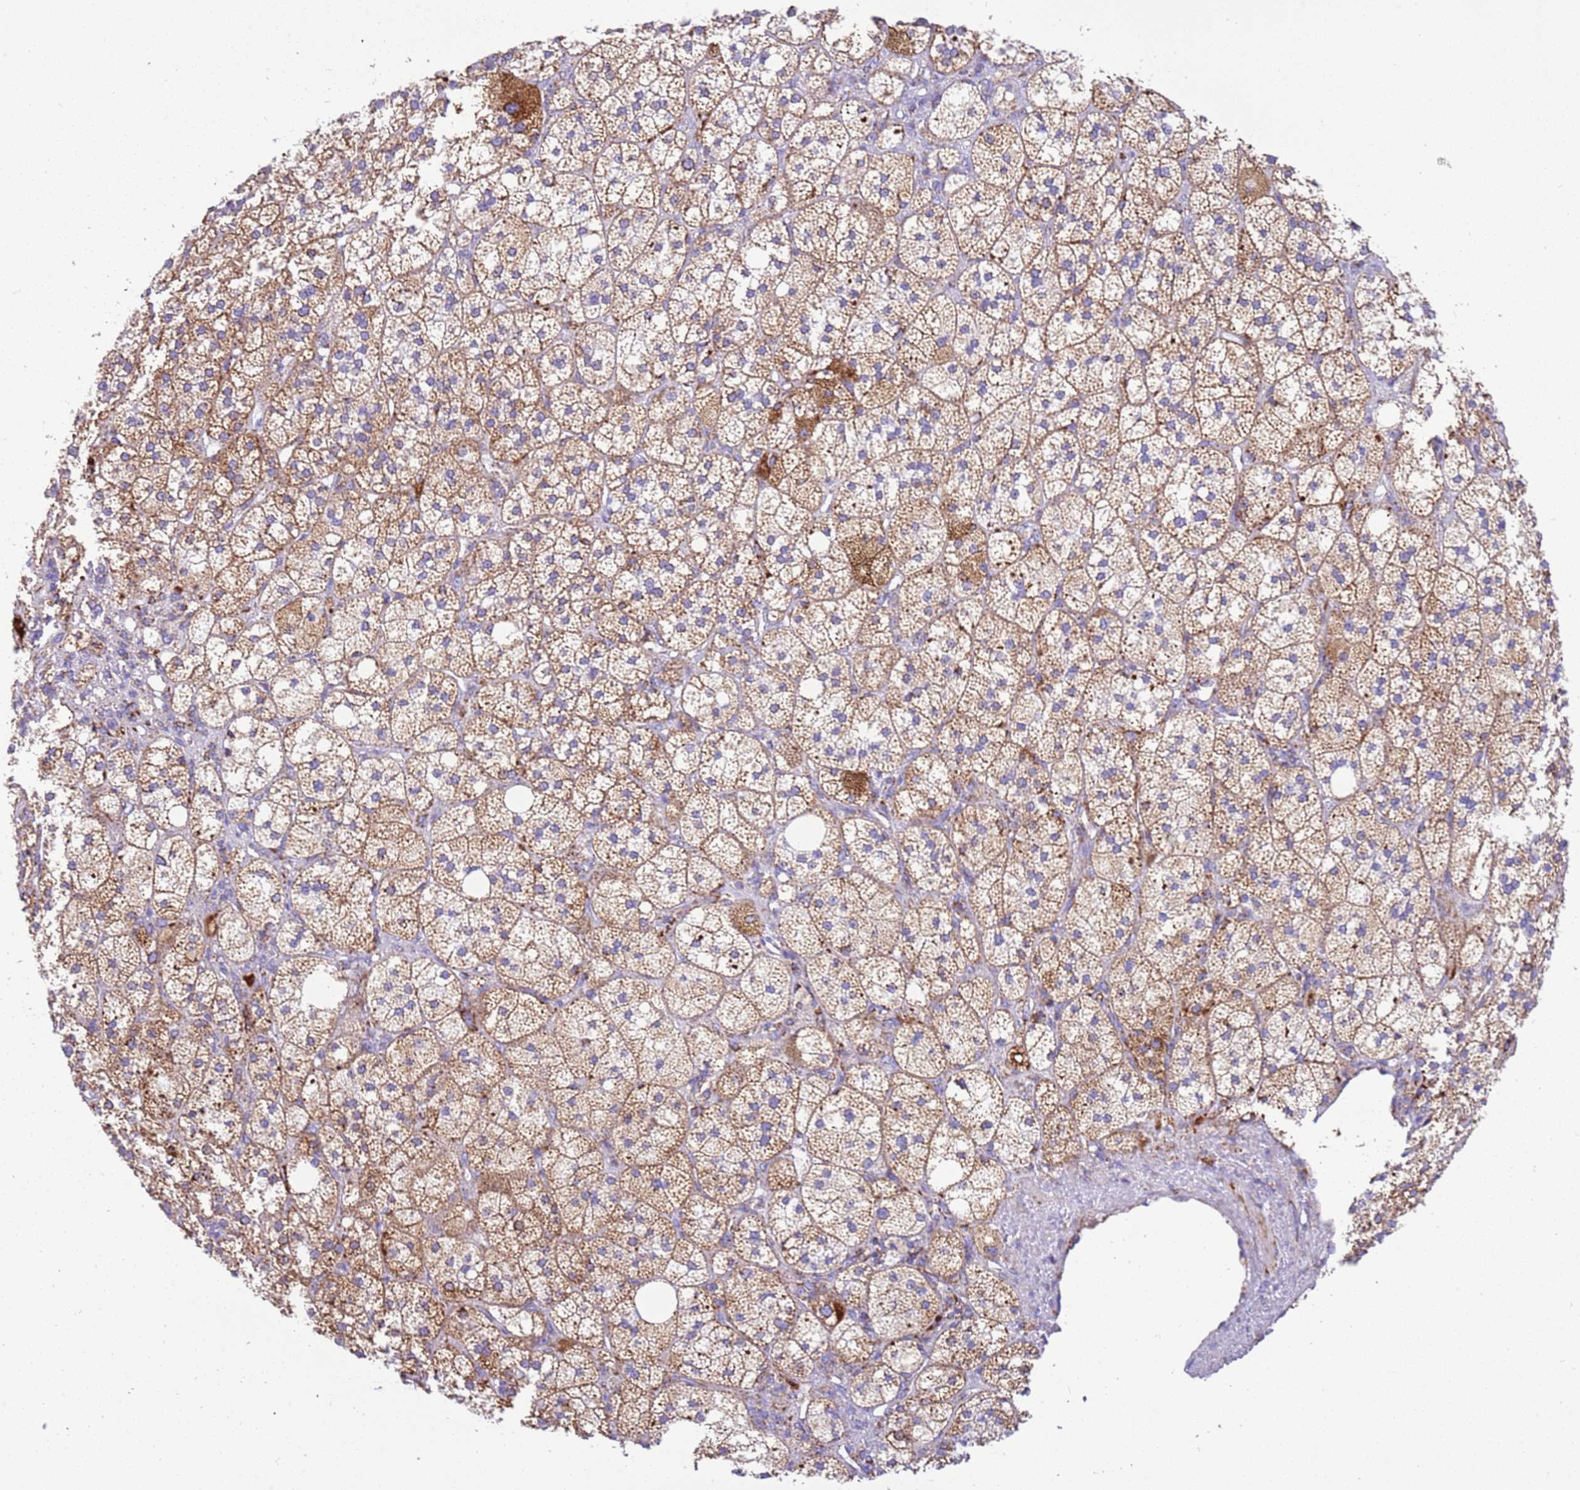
{"staining": {"intensity": "strong", "quantity": "25%-75%", "location": "cytoplasmic/membranous"}, "tissue": "adrenal gland", "cell_type": "Glandular cells", "image_type": "normal", "snomed": [{"axis": "morphology", "description": "Normal tissue, NOS"}, {"axis": "topography", "description": "Adrenal gland"}], "caption": "A histopathology image of adrenal gland stained for a protein exhibits strong cytoplasmic/membranous brown staining in glandular cells. (DAB = brown stain, brightfield microscopy at high magnification).", "gene": "SUCLG2", "patient": {"sex": "male", "age": 61}}